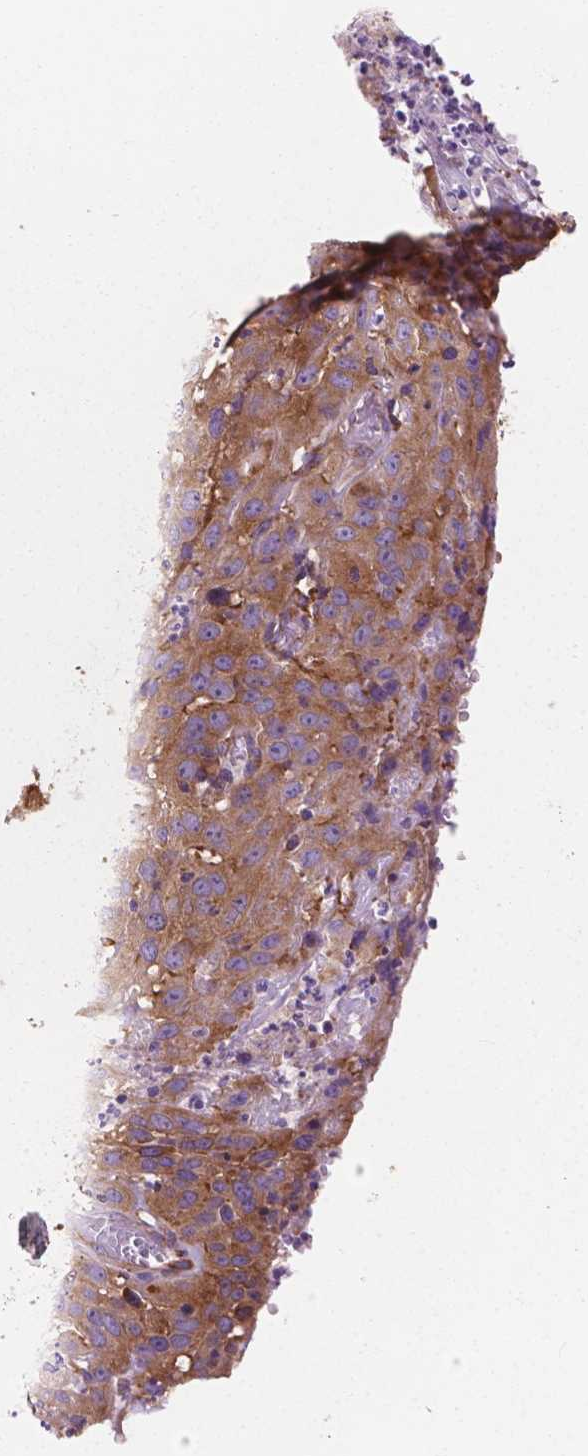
{"staining": {"intensity": "strong", "quantity": ">75%", "location": "cytoplasmic/membranous"}, "tissue": "cervical cancer", "cell_type": "Tumor cells", "image_type": "cancer", "snomed": [{"axis": "morphology", "description": "Squamous cell carcinoma, NOS"}, {"axis": "topography", "description": "Cervix"}], "caption": "Cervical squamous cell carcinoma stained with IHC reveals strong cytoplasmic/membranous staining in about >75% of tumor cells.", "gene": "RPL37A", "patient": {"sex": "female", "age": 32}}